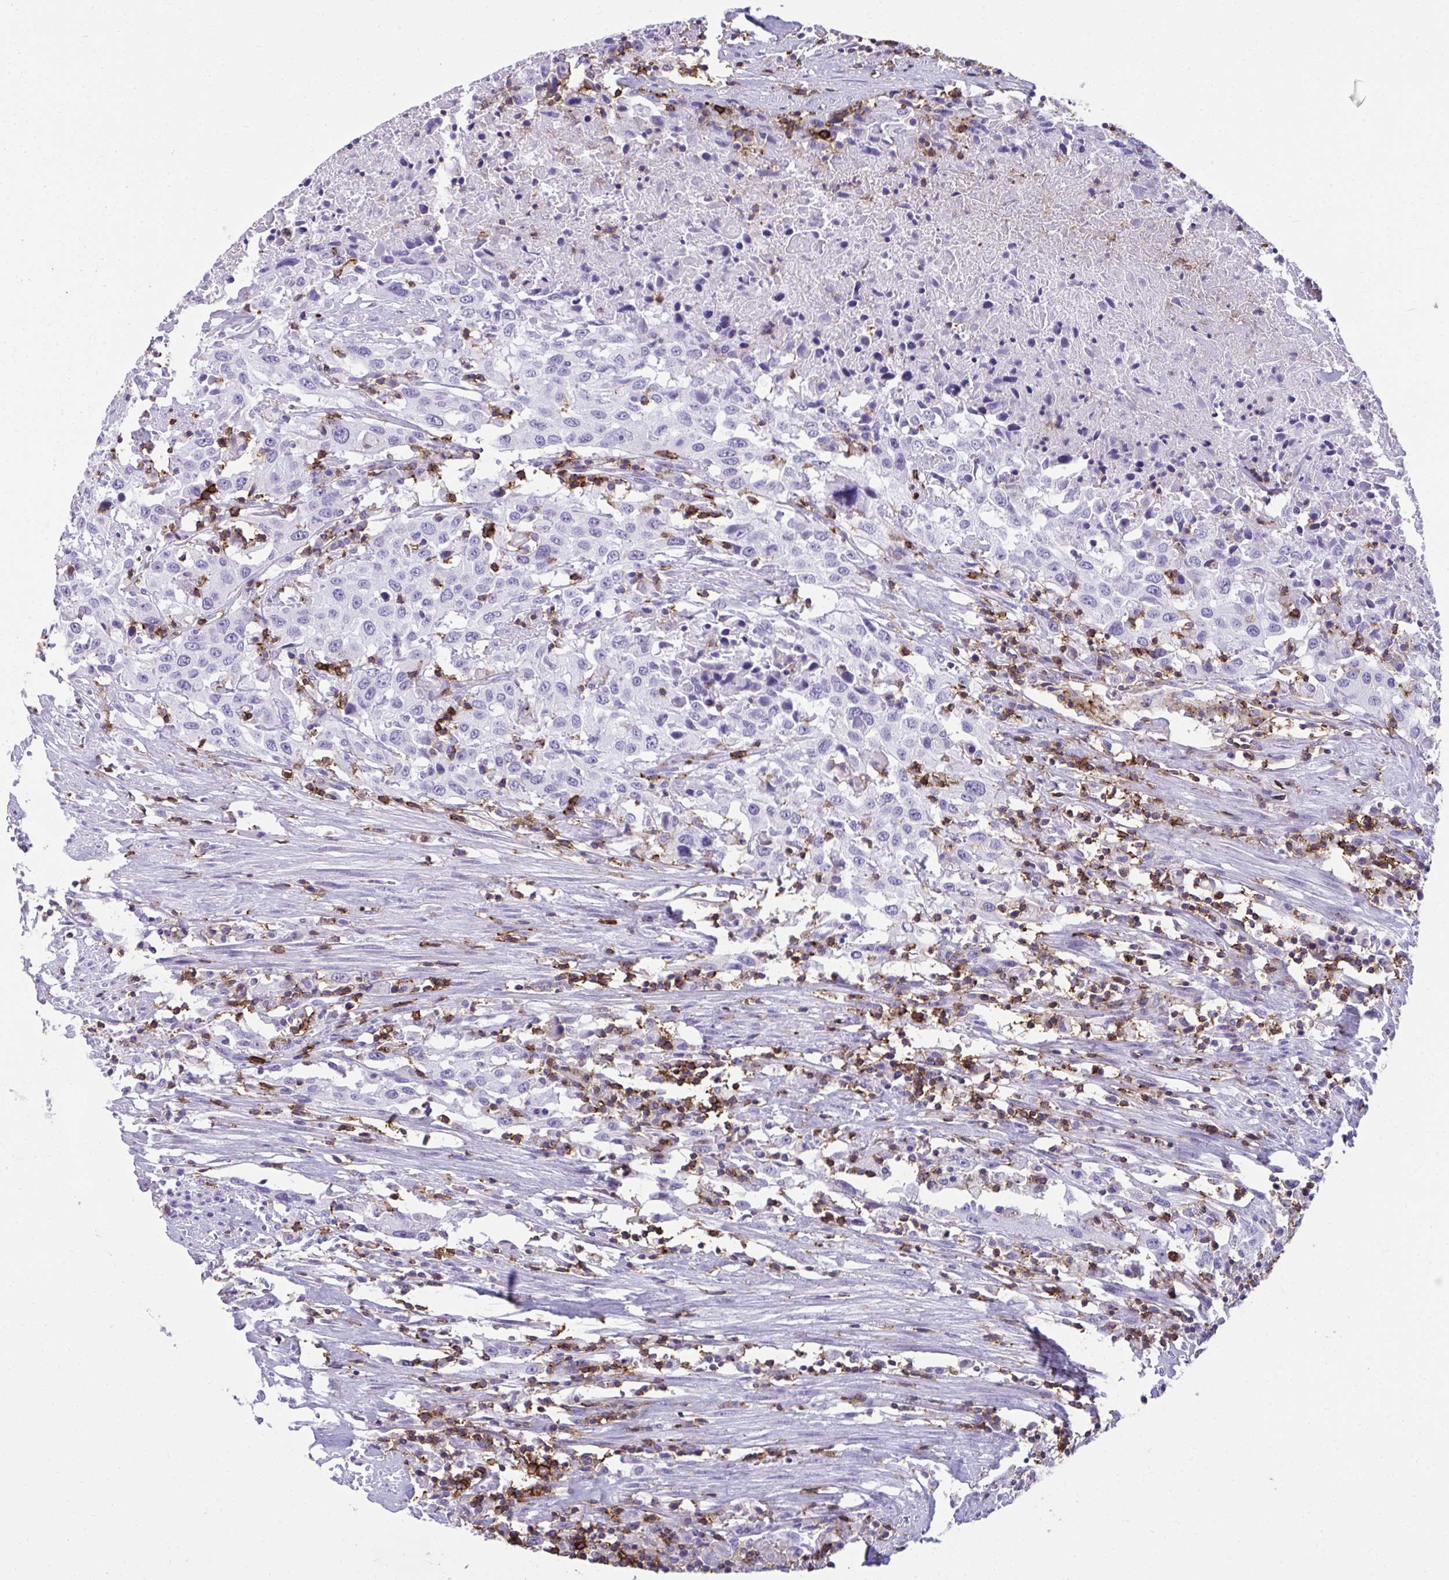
{"staining": {"intensity": "negative", "quantity": "none", "location": "none"}, "tissue": "urothelial cancer", "cell_type": "Tumor cells", "image_type": "cancer", "snomed": [{"axis": "morphology", "description": "Urothelial carcinoma, High grade"}, {"axis": "topography", "description": "Urinary bladder"}], "caption": "A histopathology image of urothelial cancer stained for a protein exhibits no brown staining in tumor cells.", "gene": "SPN", "patient": {"sex": "male", "age": 61}}